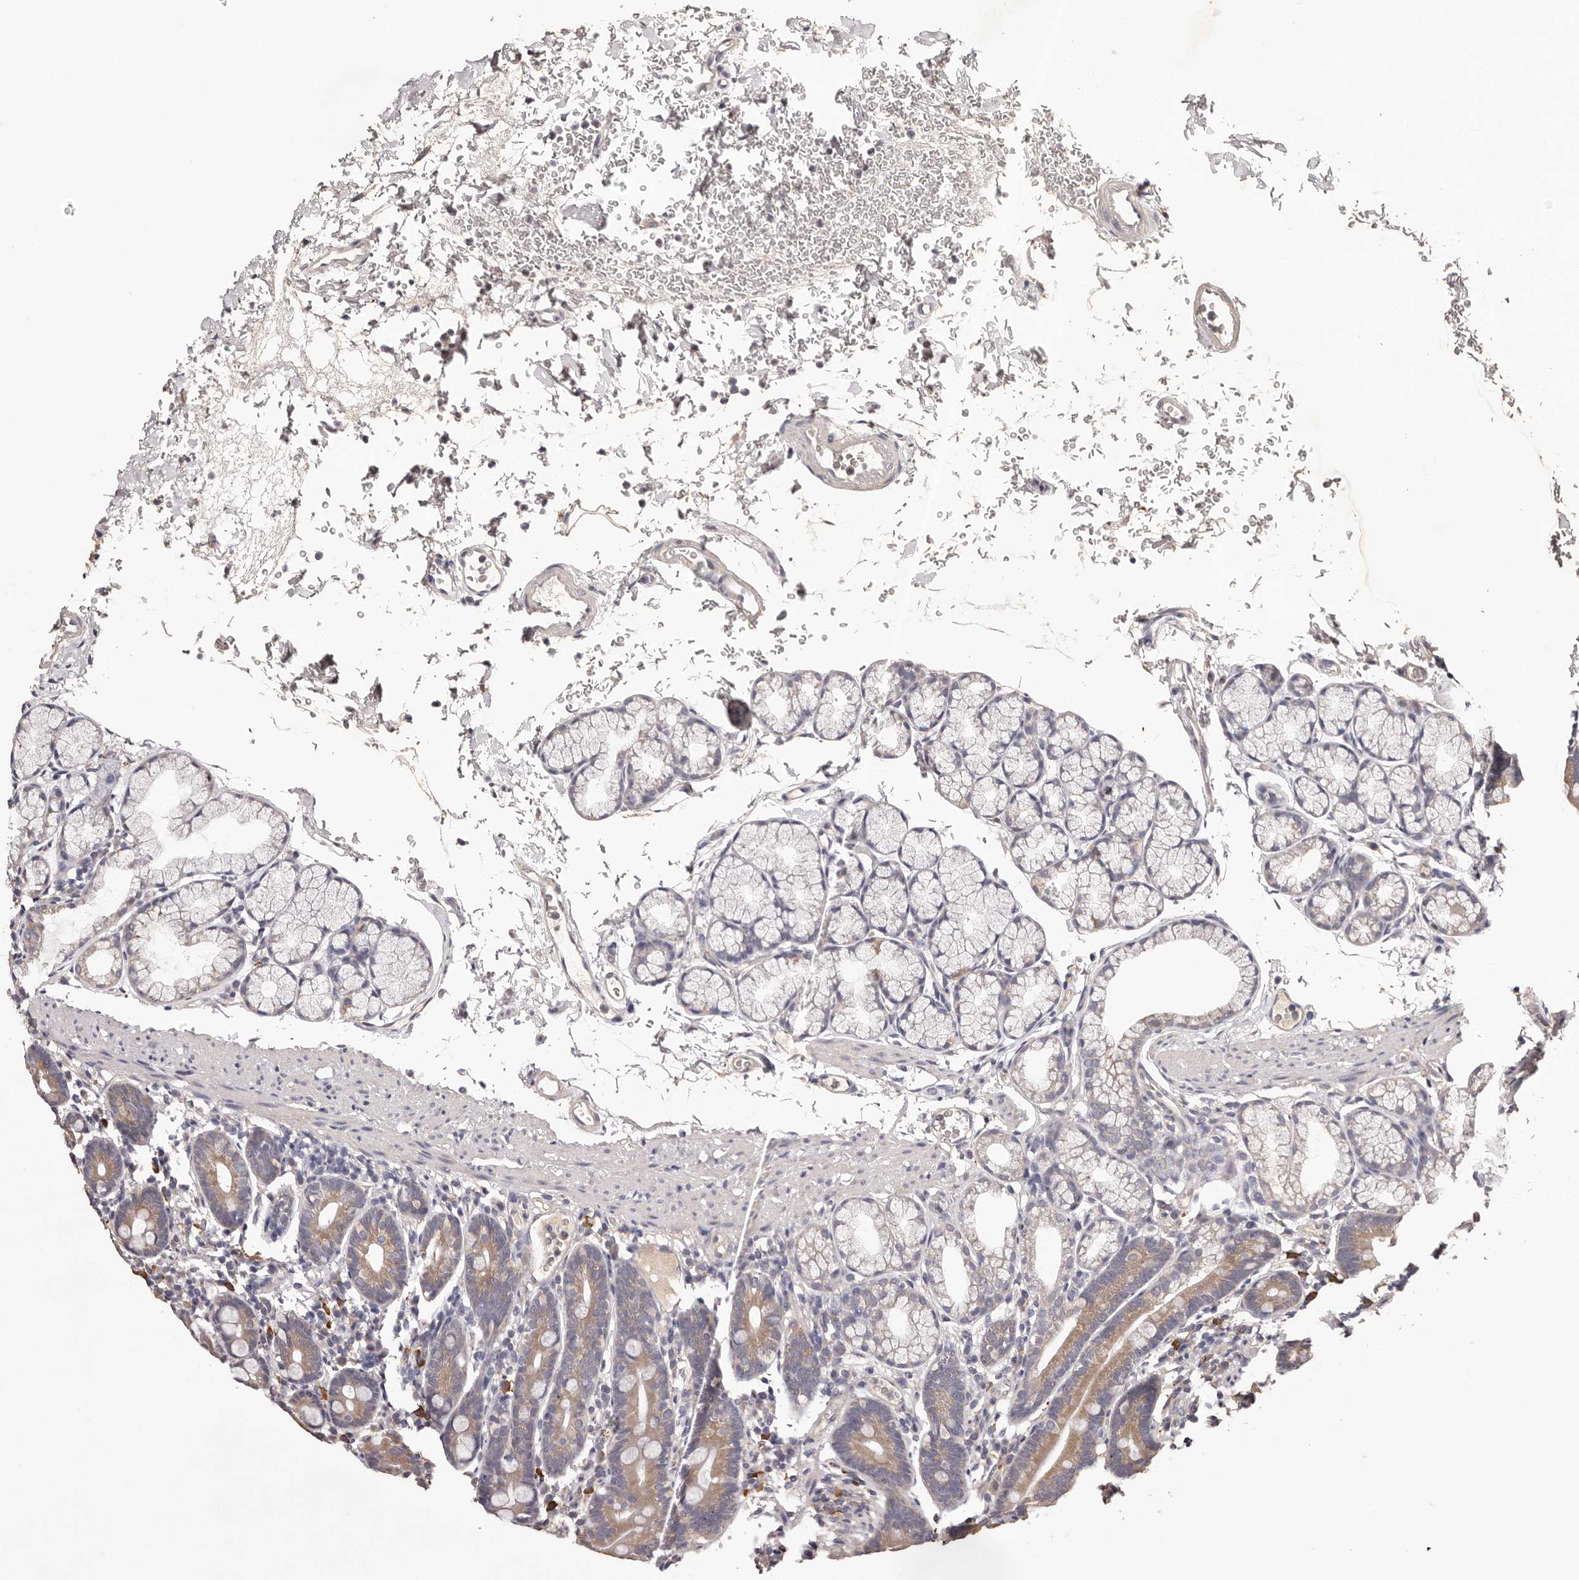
{"staining": {"intensity": "moderate", "quantity": ">75%", "location": "cytoplasmic/membranous"}, "tissue": "duodenum", "cell_type": "Glandular cells", "image_type": "normal", "snomed": [{"axis": "morphology", "description": "Normal tissue, NOS"}, {"axis": "topography", "description": "Duodenum"}], "caption": "Duodenum stained with DAB IHC demonstrates medium levels of moderate cytoplasmic/membranous staining in about >75% of glandular cells.", "gene": "ETNK1", "patient": {"sex": "male", "age": 54}}